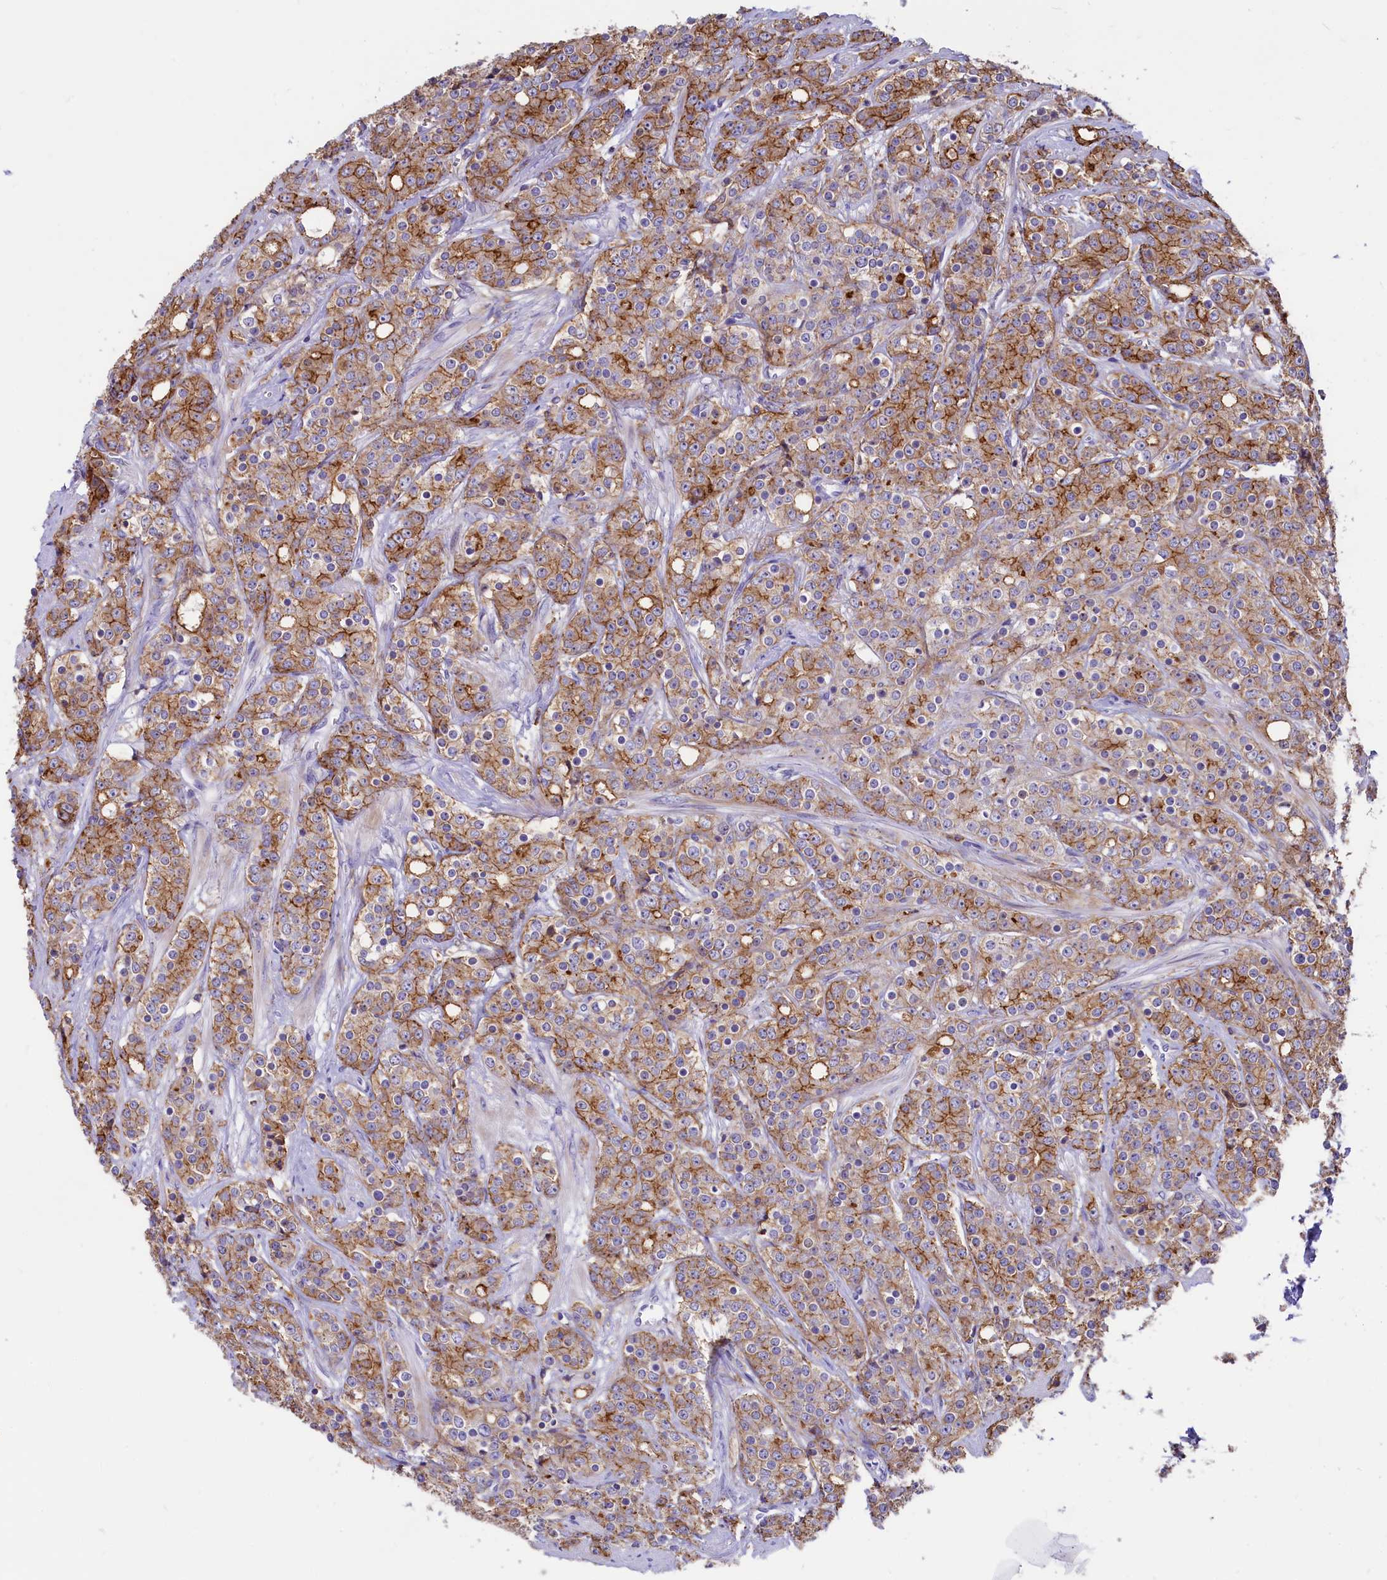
{"staining": {"intensity": "moderate", "quantity": ">75%", "location": "cytoplasmic/membranous"}, "tissue": "prostate cancer", "cell_type": "Tumor cells", "image_type": "cancer", "snomed": [{"axis": "morphology", "description": "Adenocarcinoma, High grade"}, {"axis": "topography", "description": "Prostate"}], "caption": "A histopathology image of prostate cancer (high-grade adenocarcinoma) stained for a protein shows moderate cytoplasmic/membranous brown staining in tumor cells.", "gene": "HPS6", "patient": {"sex": "male", "age": 62}}